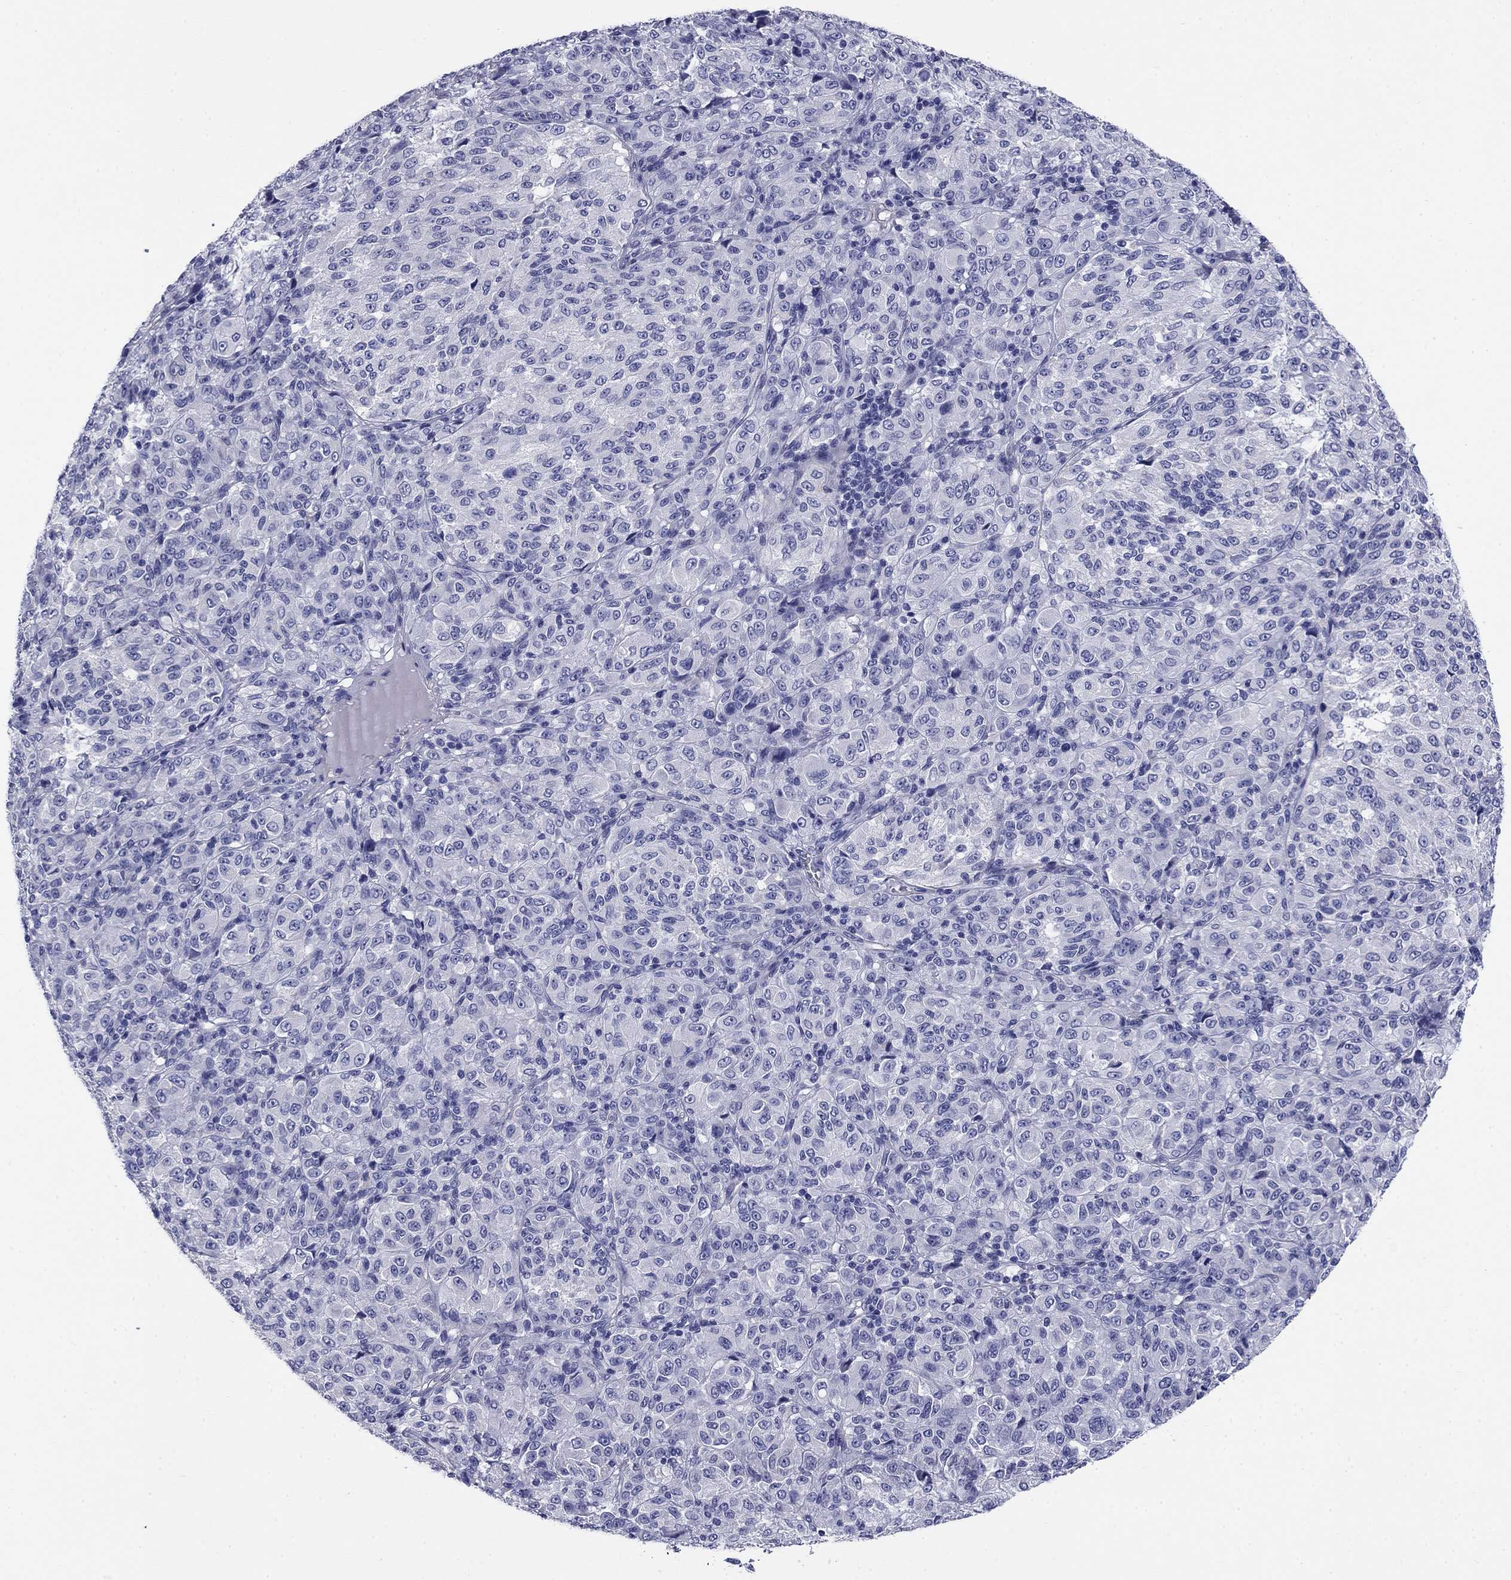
{"staining": {"intensity": "negative", "quantity": "none", "location": "none"}, "tissue": "melanoma", "cell_type": "Tumor cells", "image_type": "cancer", "snomed": [{"axis": "morphology", "description": "Malignant melanoma, Metastatic site"}, {"axis": "topography", "description": "Brain"}], "caption": "Human melanoma stained for a protein using immunohistochemistry displays no expression in tumor cells.", "gene": "PRKCG", "patient": {"sex": "female", "age": 56}}